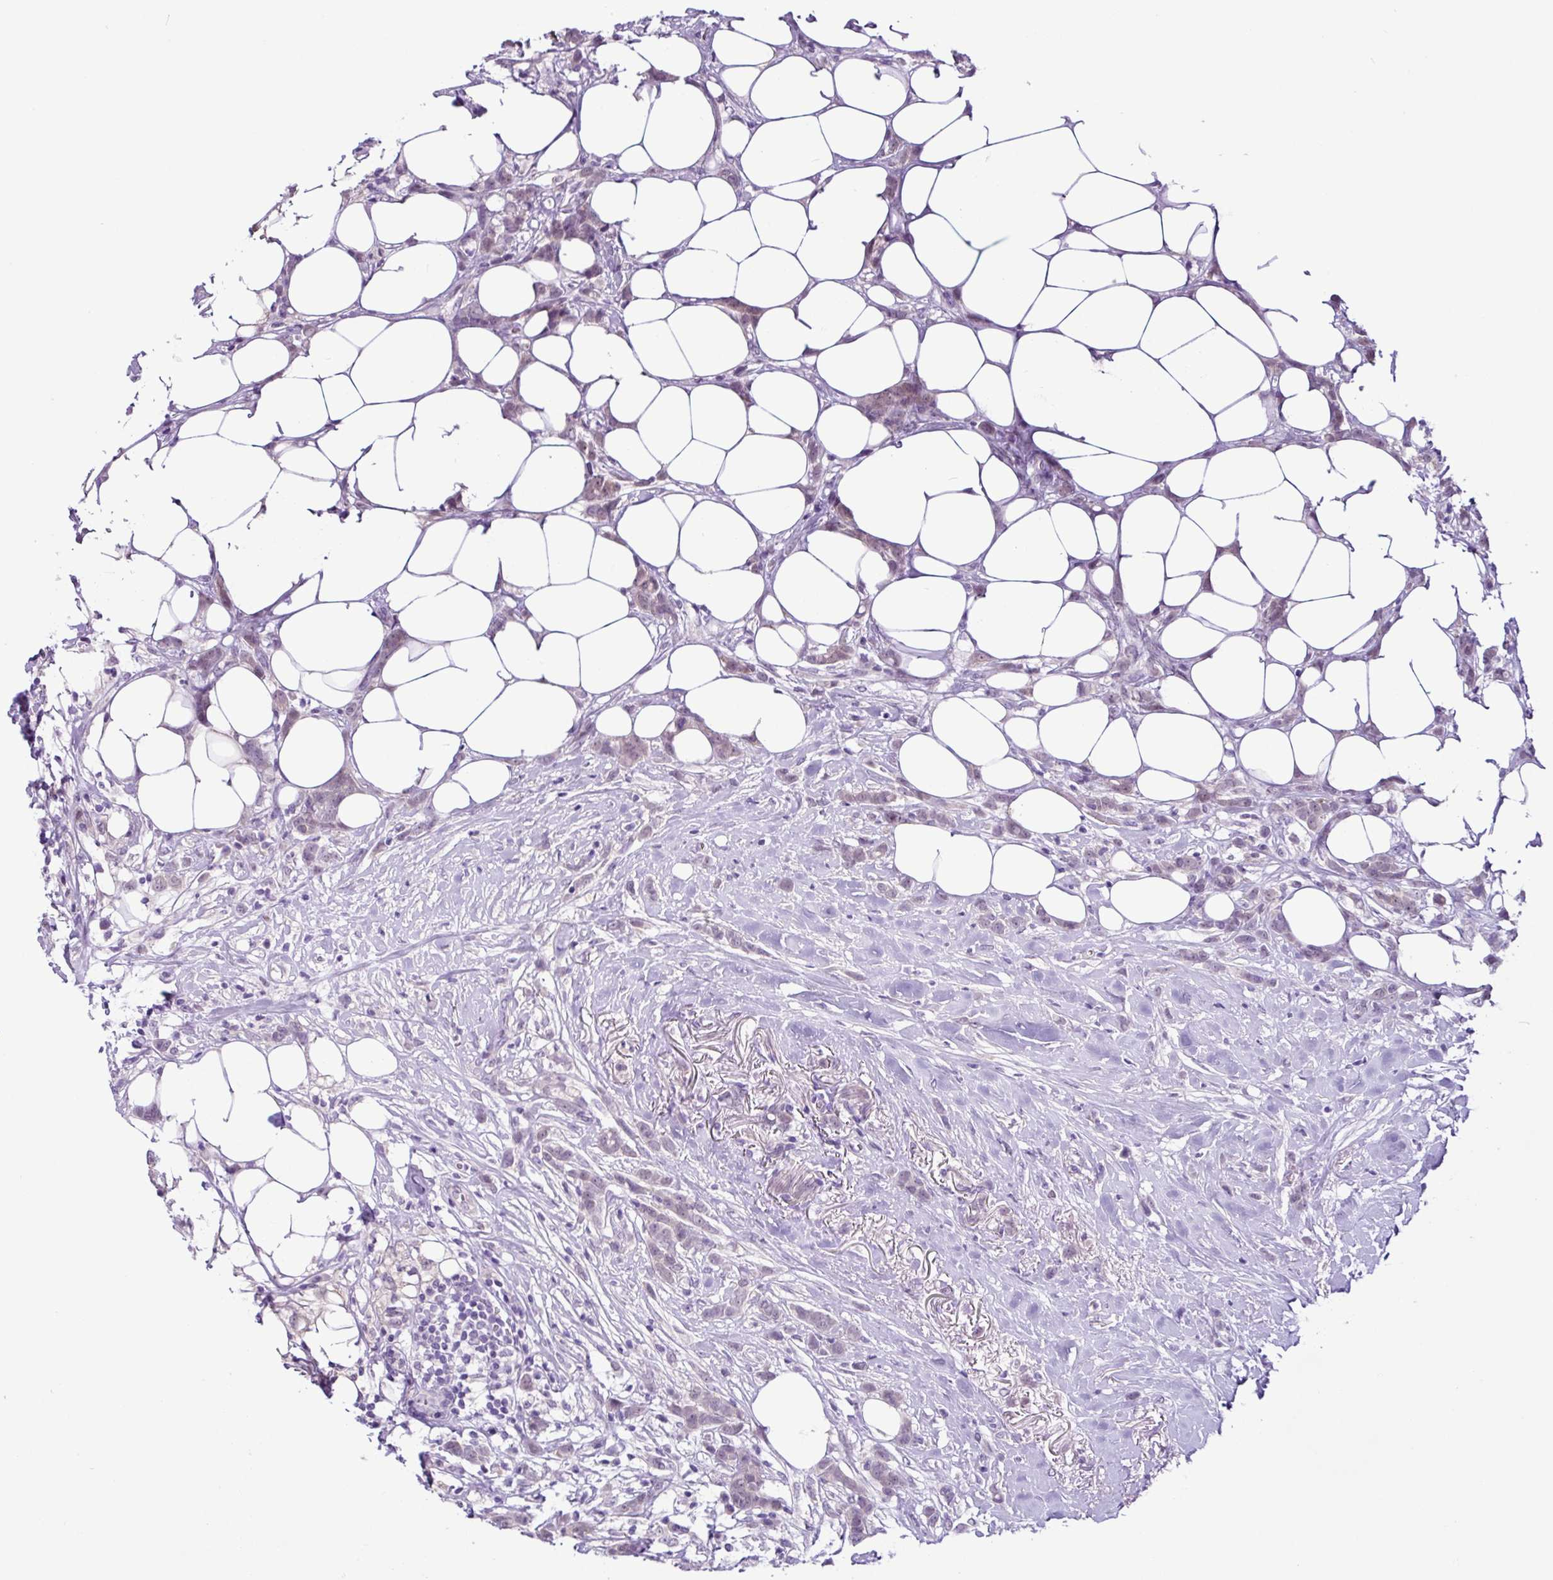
{"staining": {"intensity": "weak", "quantity": "25%-75%", "location": "cytoplasmic/membranous"}, "tissue": "breast cancer", "cell_type": "Tumor cells", "image_type": "cancer", "snomed": [{"axis": "morphology", "description": "Duct carcinoma"}, {"axis": "topography", "description": "Breast"}], "caption": "Immunohistochemical staining of human breast infiltrating ductal carcinoma reveals low levels of weak cytoplasmic/membranous expression in approximately 25%-75% of tumor cells. (brown staining indicates protein expression, while blue staining denotes nuclei).", "gene": "TONSL", "patient": {"sex": "female", "age": 80}}